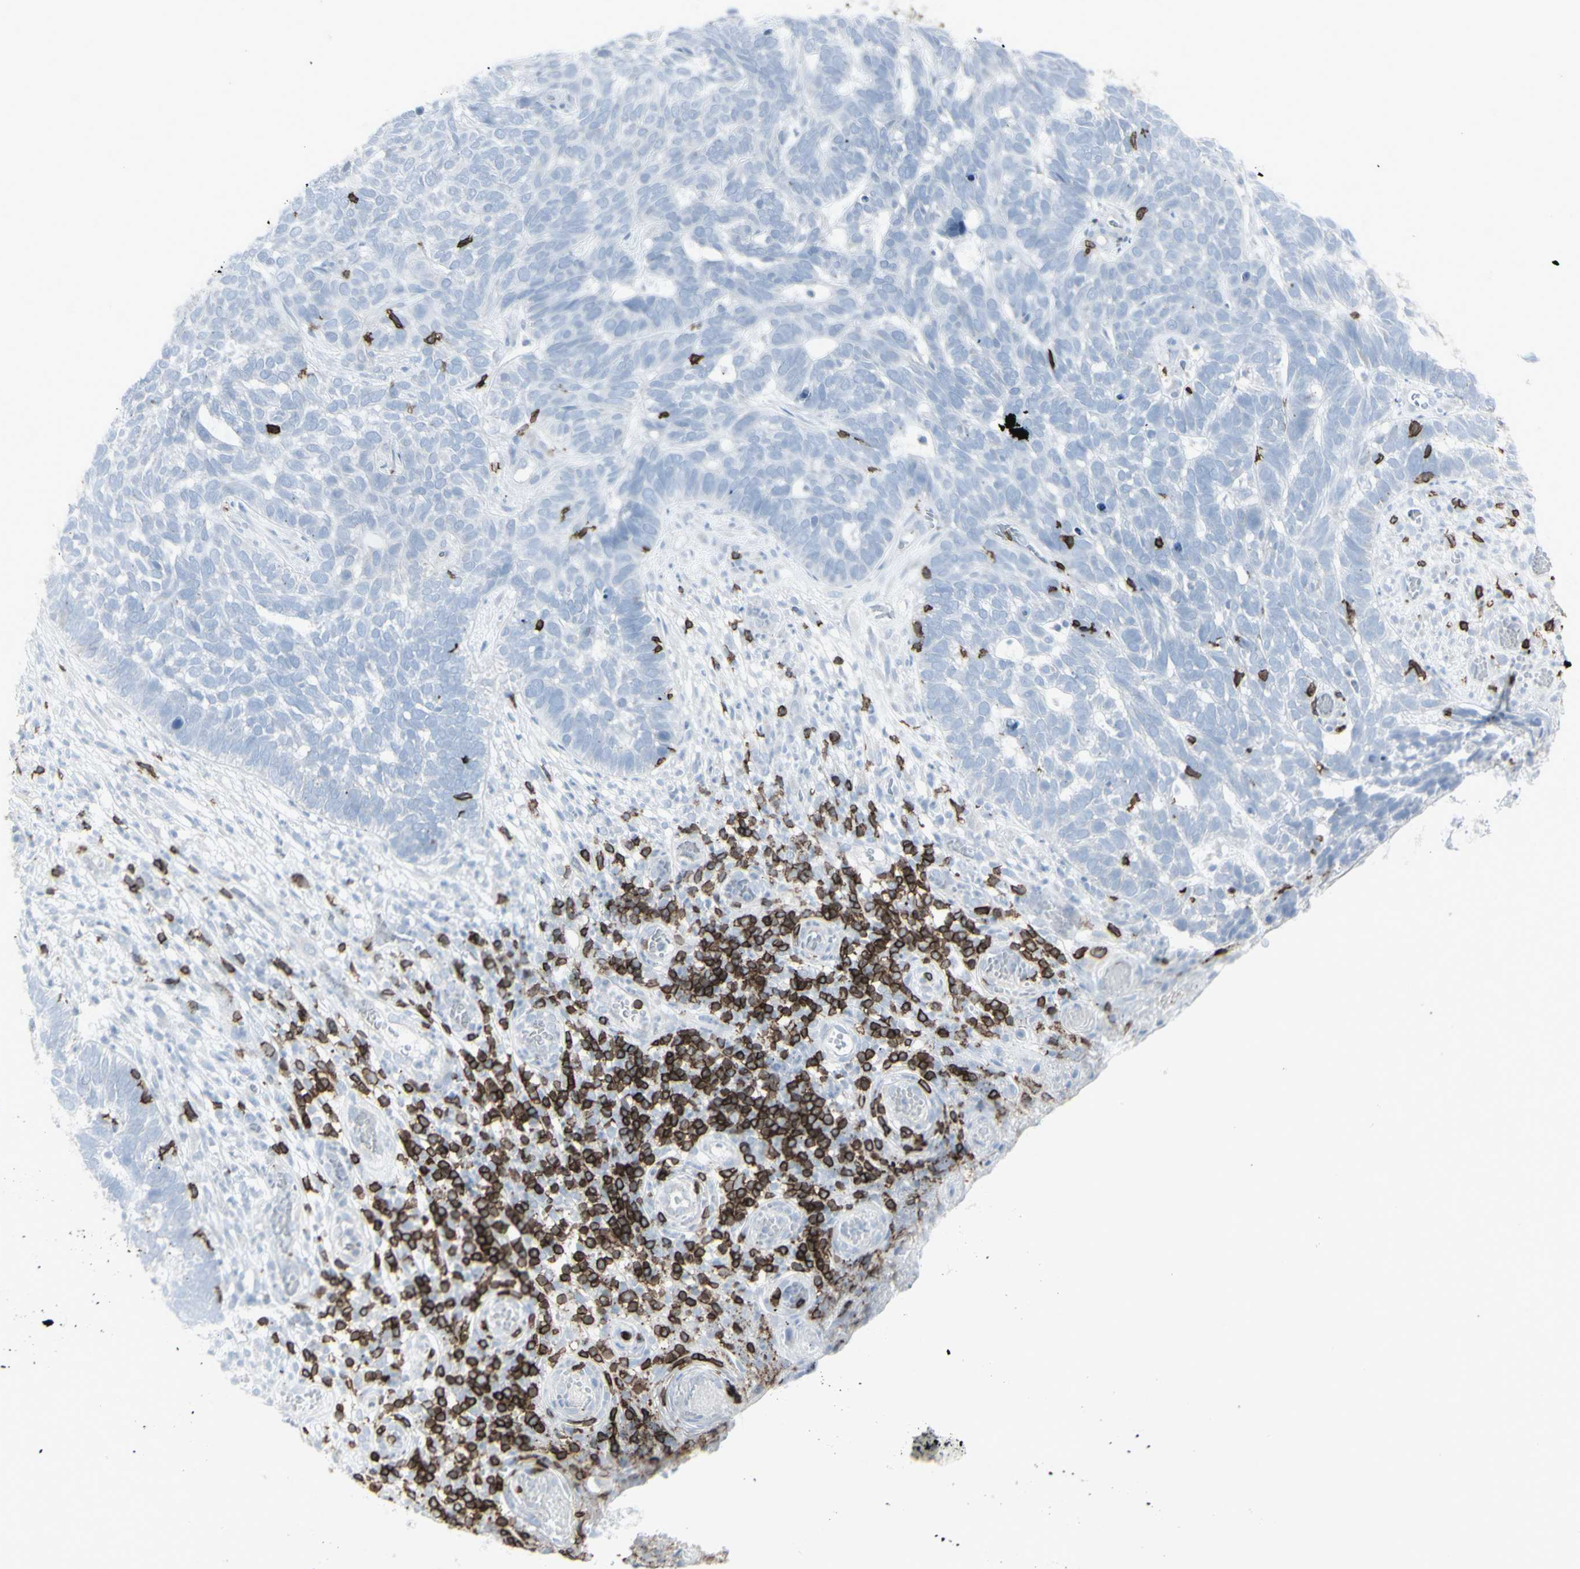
{"staining": {"intensity": "negative", "quantity": "none", "location": "none"}, "tissue": "skin cancer", "cell_type": "Tumor cells", "image_type": "cancer", "snomed": [{"axis": "morphology", "description": "Basal cell carcinoma"}, {"axis": "topography", "description": "Skin"}], "caption": "Protein analysis of skin basal cell carcinoma exhibits no significant expression in tumor cells.", "gene": "CD247", "patient": {"sex": "male", "age": 87}}